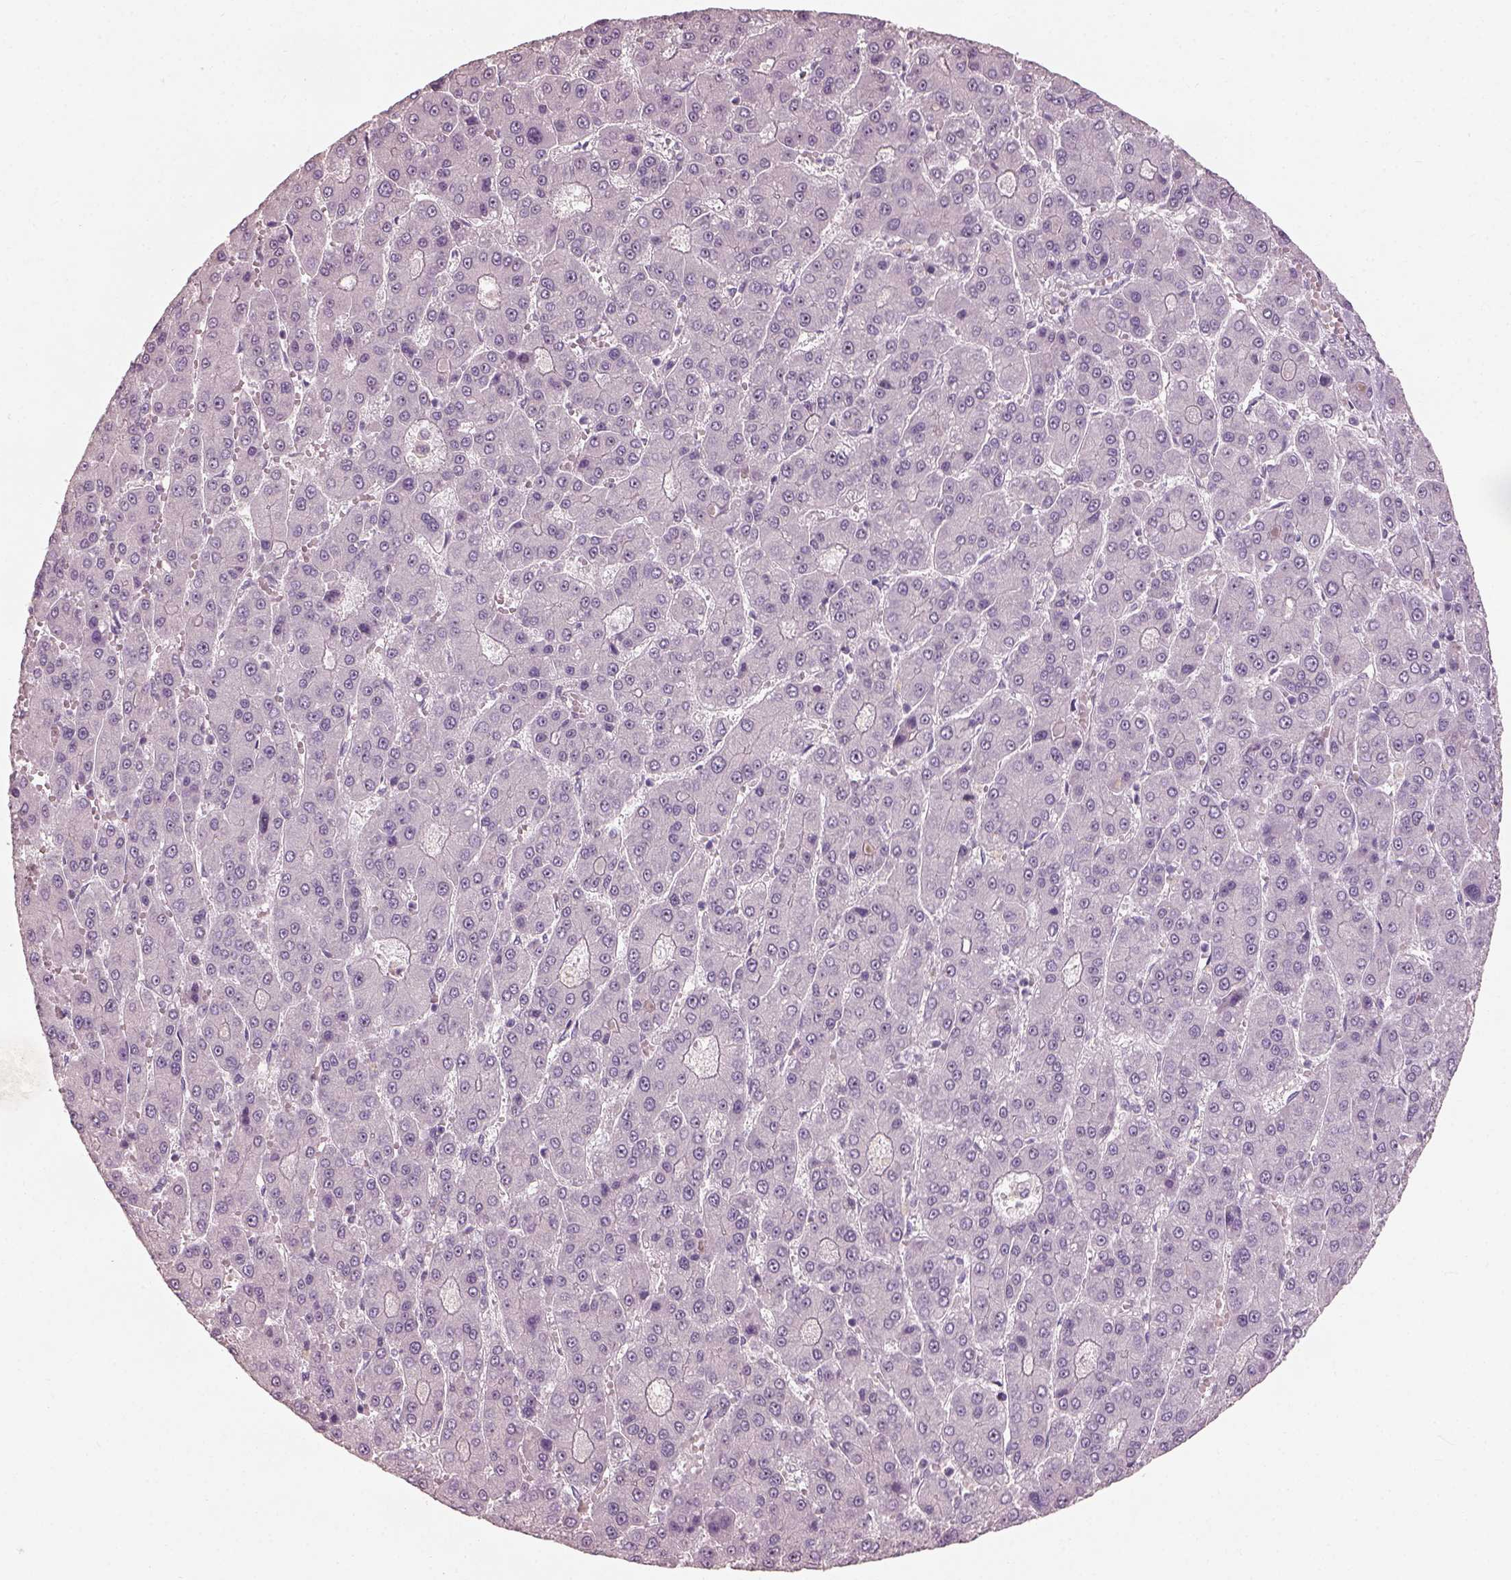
{"staining": {"intensity": "negative", "quantity": "none", "location": "none"}, "tissue": "liver cancer", "cell_type": "Tumor cells", "image_type": "cancer", "snomed": [{"axis": "morphology", "description": "Carcinoma, Hepatocellular, NOS"}, {"axis": "topography", "description": "Liver"}], "caption": "Human liver hepatocellular carcinoma stained for a protein using immunohistochemistry shows no expression in tumor cells.", "gene": "CDS1", "patient": {"sex": "male", "age": 70}}